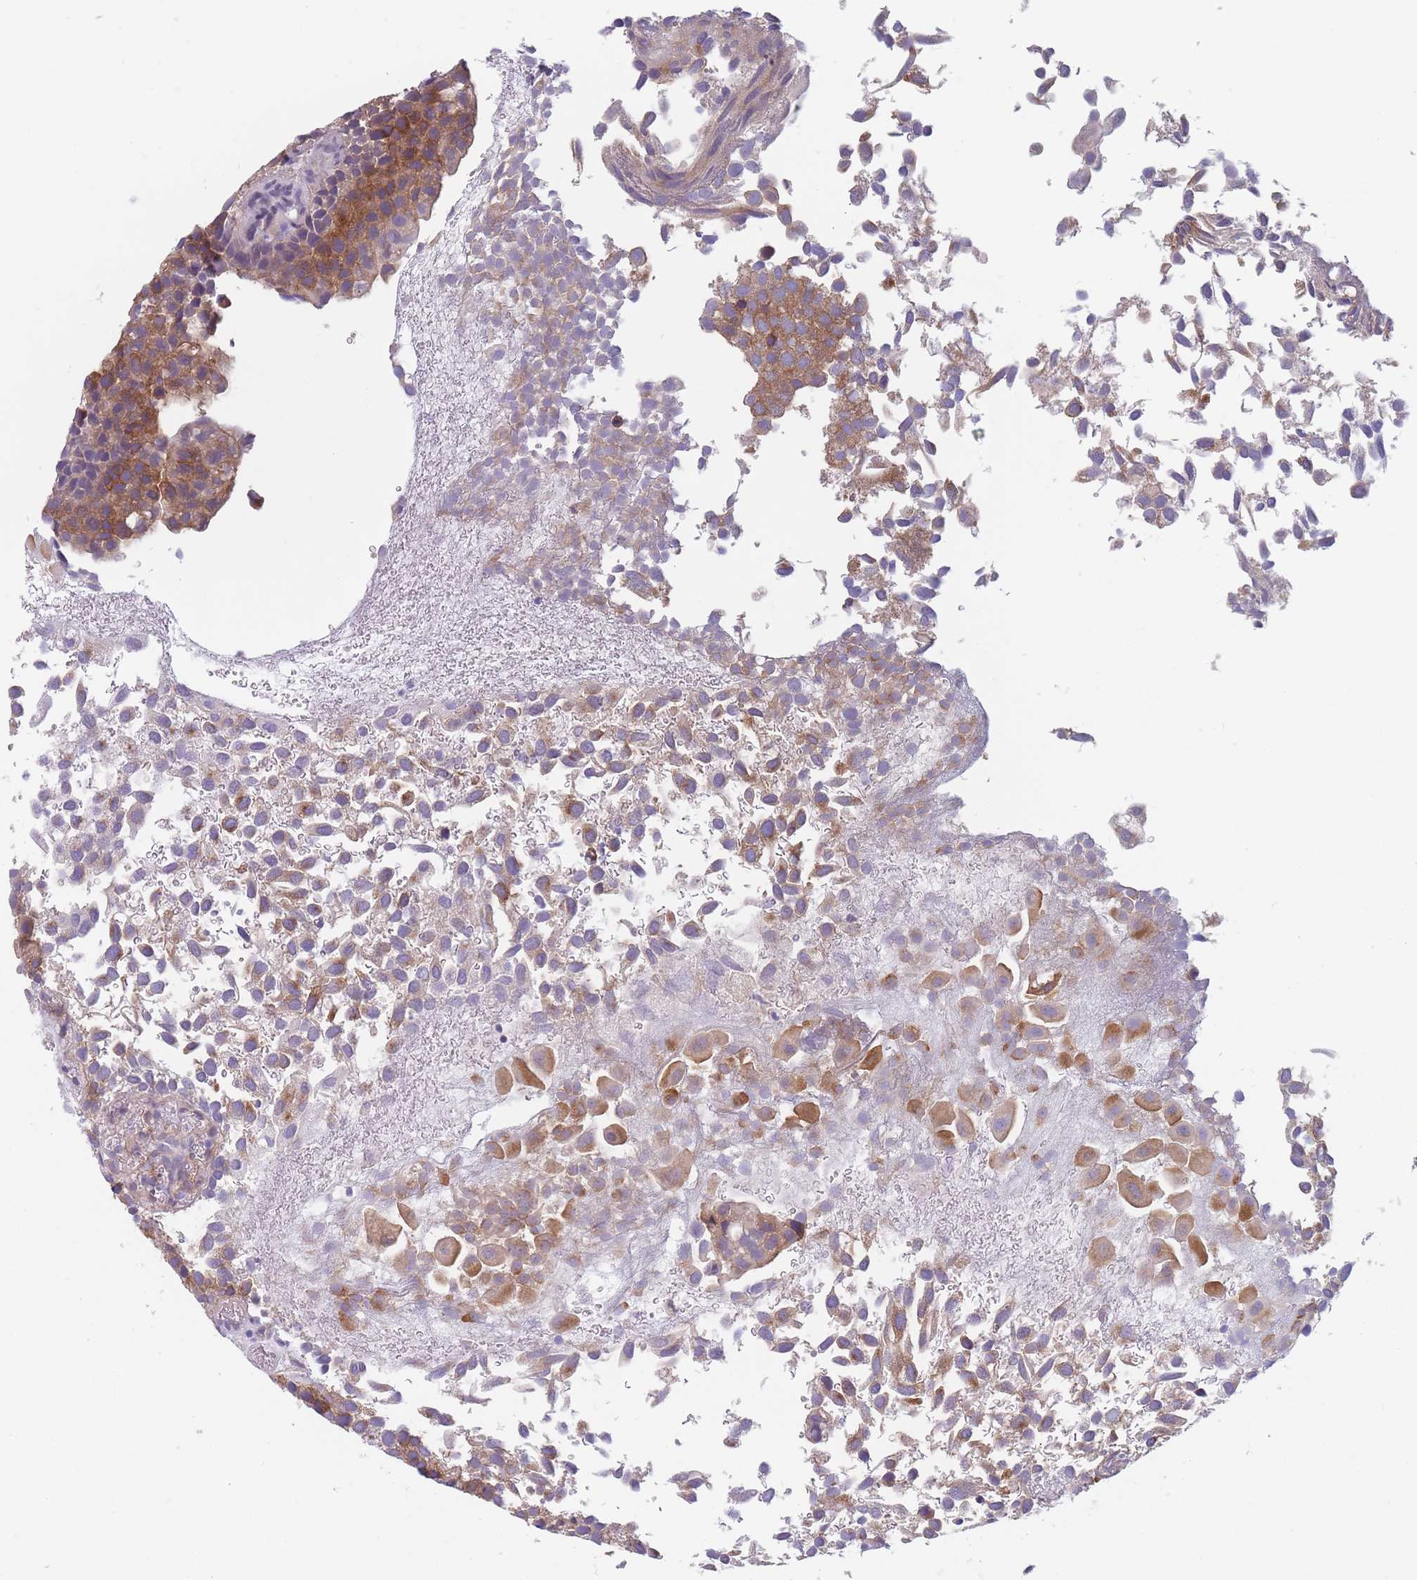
{"staining": {"intensity": "moderate", "quantity": "25%-75%", "location": "cytoplasmic/membranous"}, "tissue": "urothelial cancer", "cell_type": "Tumor cells", "image_type": "cancer", "snomed": [{"axis": "morphology", "description": "Urothelial carcinoma, Low grade"}, {"axis": "topography", "description": "Urinary bladder"}], "caption": "Urothelial cancer stained for a protein reveals moderate cytoplasmic/membranous positivity in tumor cells.", "gene": "PLPP1", "patient": {"sex": "male", "age": 88}}